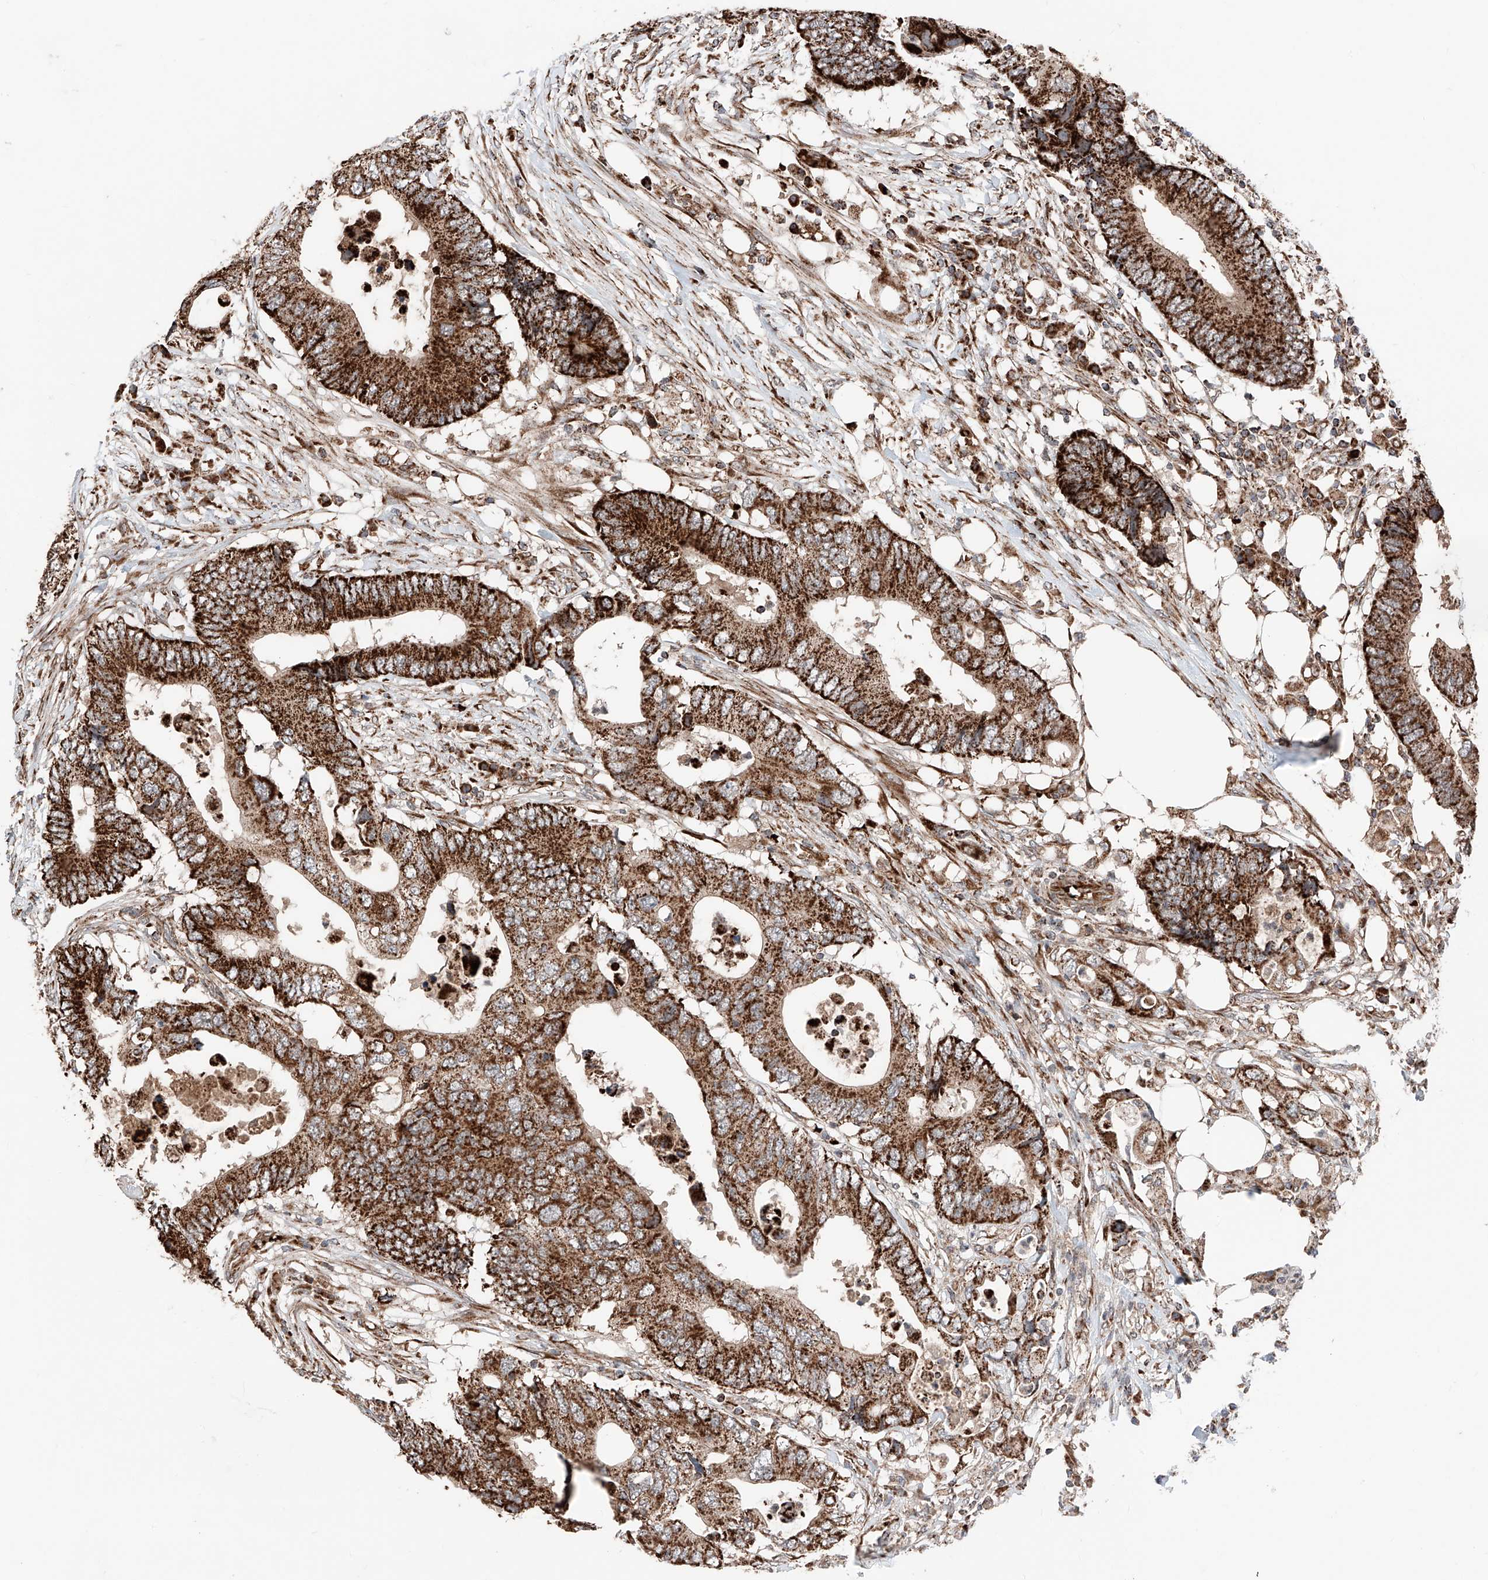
{"staining": {"intensity": "strong", "quantity": ">75%", "location": "cytoplasmic/membranous"}, "tissue": "colorectal cancer", "cell_type": "Tumor cells", "image_type": "cancer", "snomed": [{"axis": "morphology", "description": "Adenocarcinoma, NOS"}, {"axis": "topography", "description": "Colon"}], "caption": "Immunohistochemical staining of adenocarcinoma (colorectal) demonstrates high levels of strong cytoplasmic/membranous protein staining in about >75% of tumor cells.", "gene": "ZSCAN29", "patient": {"sex": "male", "age": 71}}